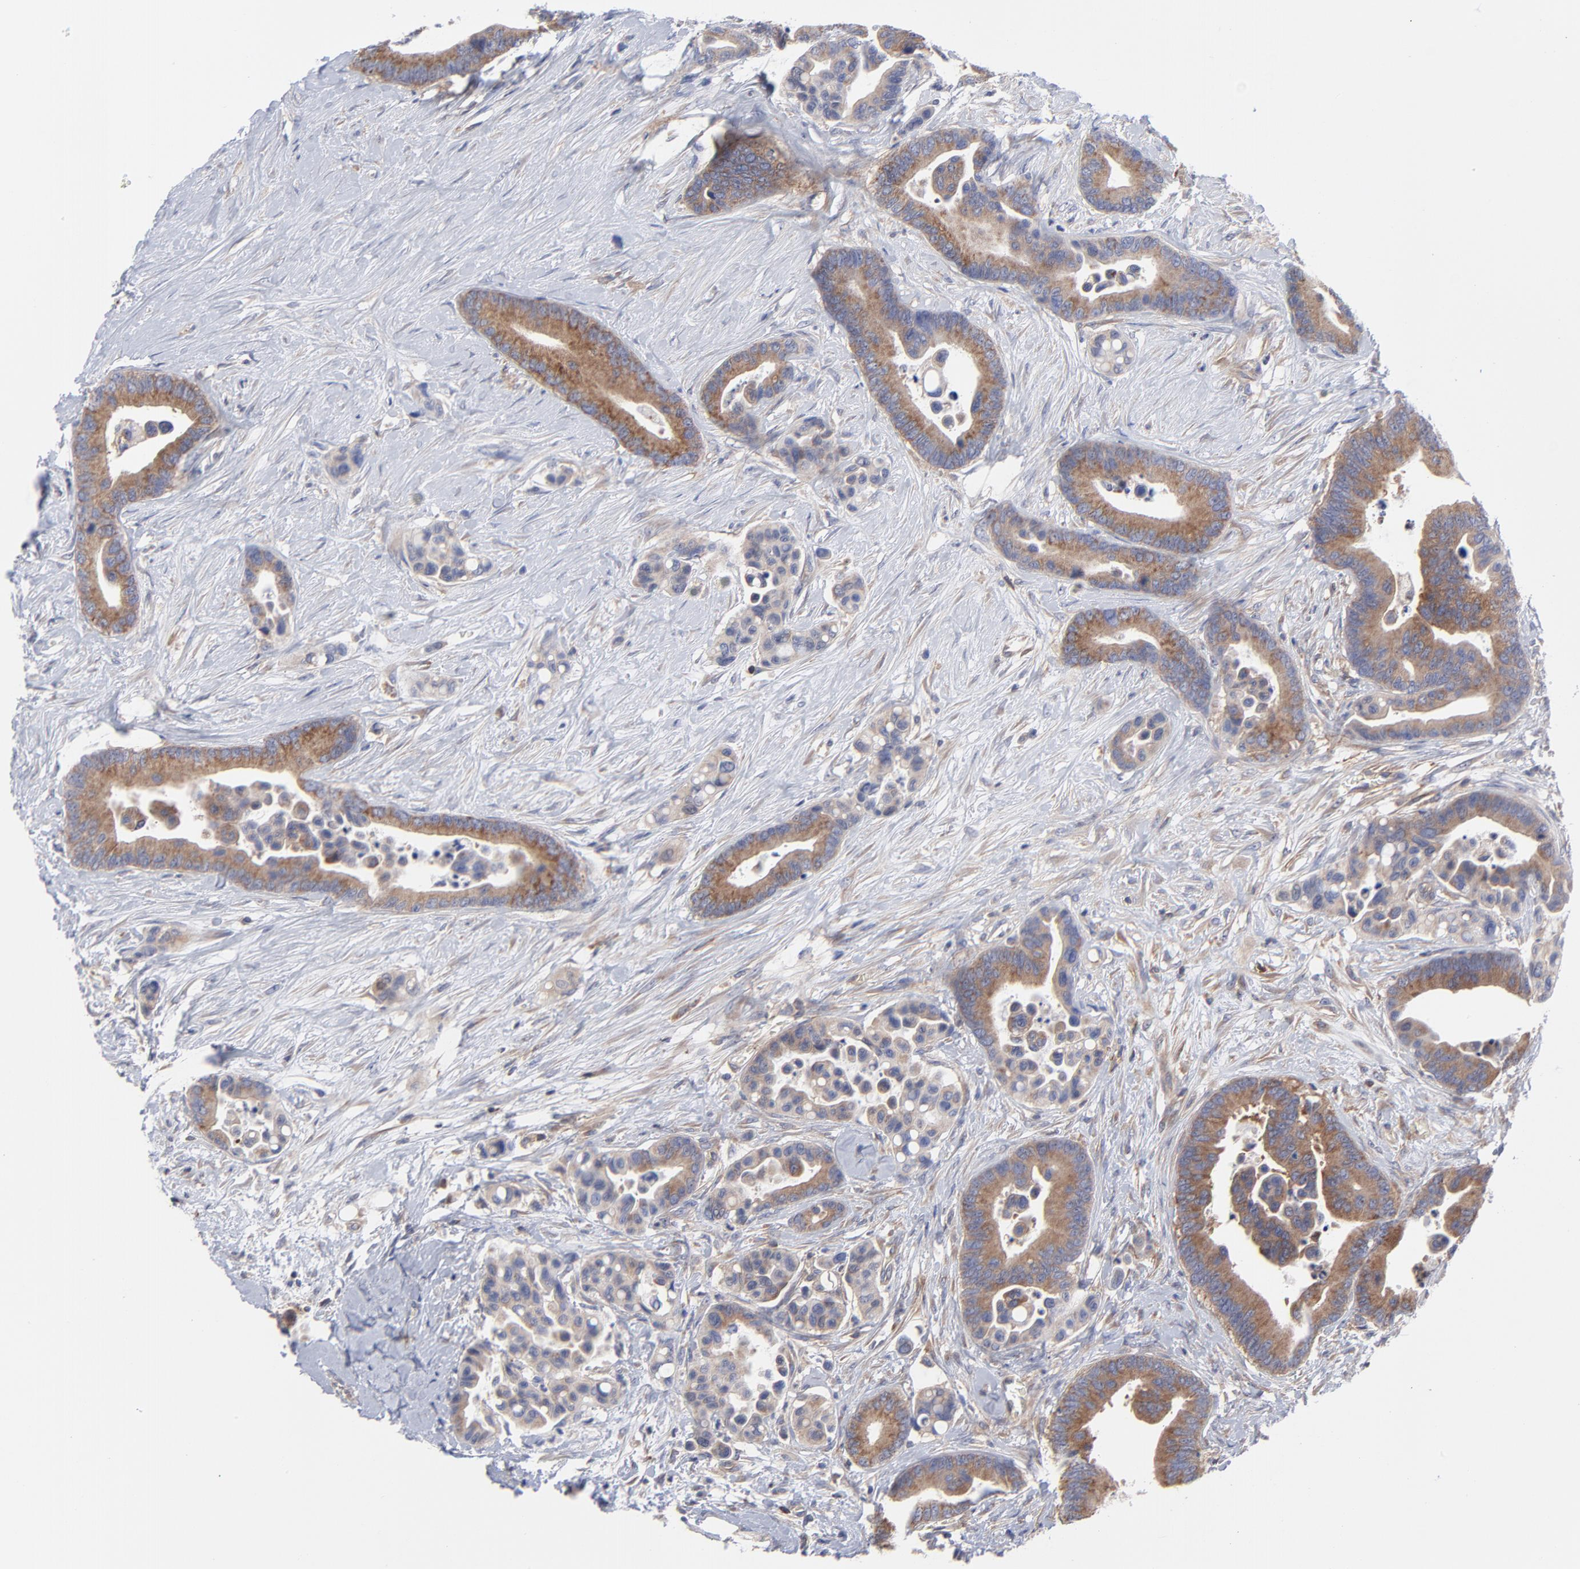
{"staining": {"intensity": "weak", "quantity": ">75%", "location": "cytoplasmic/membranous"}, "tissue": "colorectal cancer", "cell_type": "Tumor cells", "image_type": "cancer", "snomed": [{"axis": "morphology", "description": "Adenocarcinoma, NOS"}, {"axis": "topography", "description": "Colon"}], "caption": "Colorectal cancer (adenocarcinoma) tissue demonstrates weak cytoplasmic/membranous expression in about >75% of tumor cells Nuclei are stained in blue.", "gene": "NFKBIA", "patient": {"sex": "male", "age": 82}}